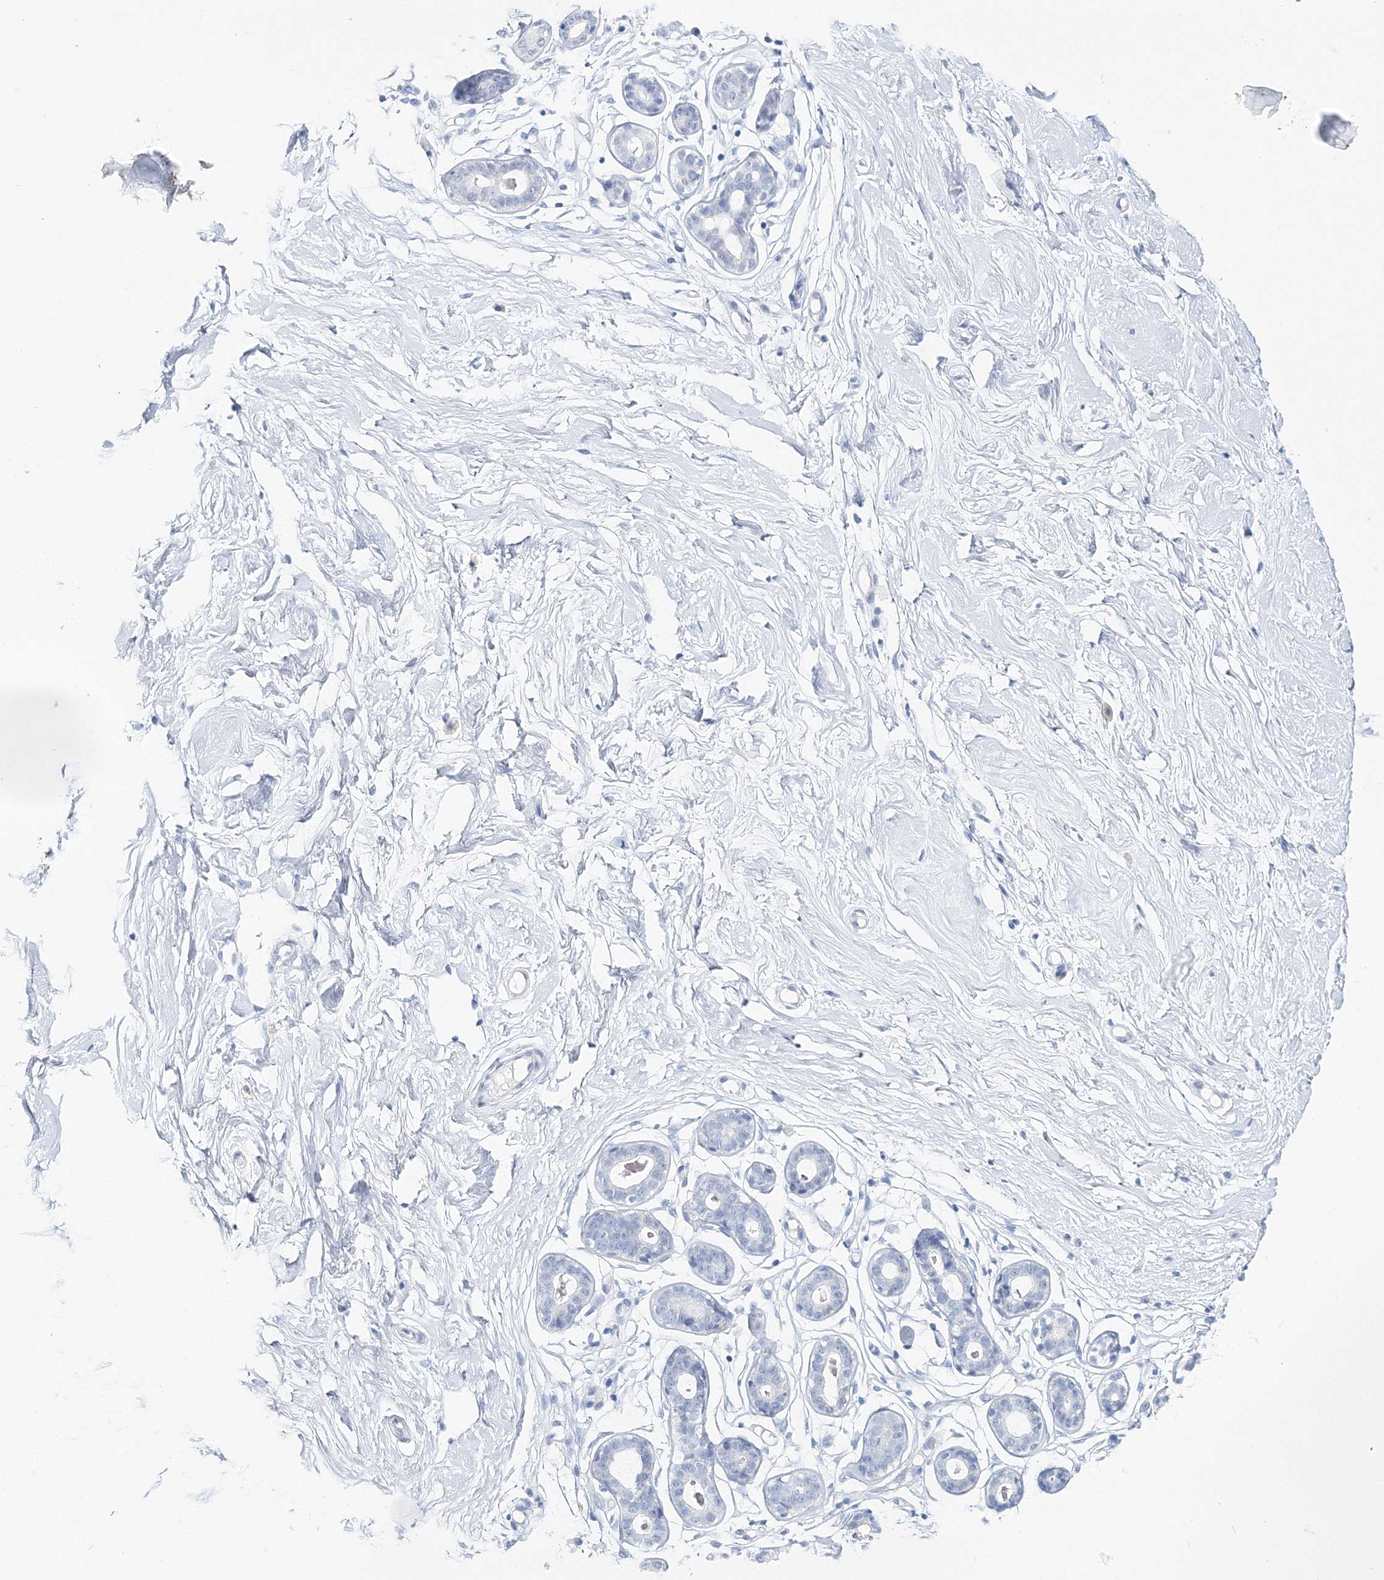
{"staining": {"intensity": "negative", "quantity": "none", "location": "none"}, "tissue": "breast", "cell_type": "Adipocytes", "image_type": "normal", "snomed": [{"axis": "morphology", "description": "Normal tissue, NOS"}, {"axis": "morphology", "description": "Adenoma, NOS"}, {"axis": "topography", "description": "Breast"}], "caption": "The histopathology image displays no significant expression in adipocytes of breast. (DAB immunohistochemistry (IHC), high magnification).", "gene": "MYOZ2", "patient": {"sex": "female", "age": 23}}